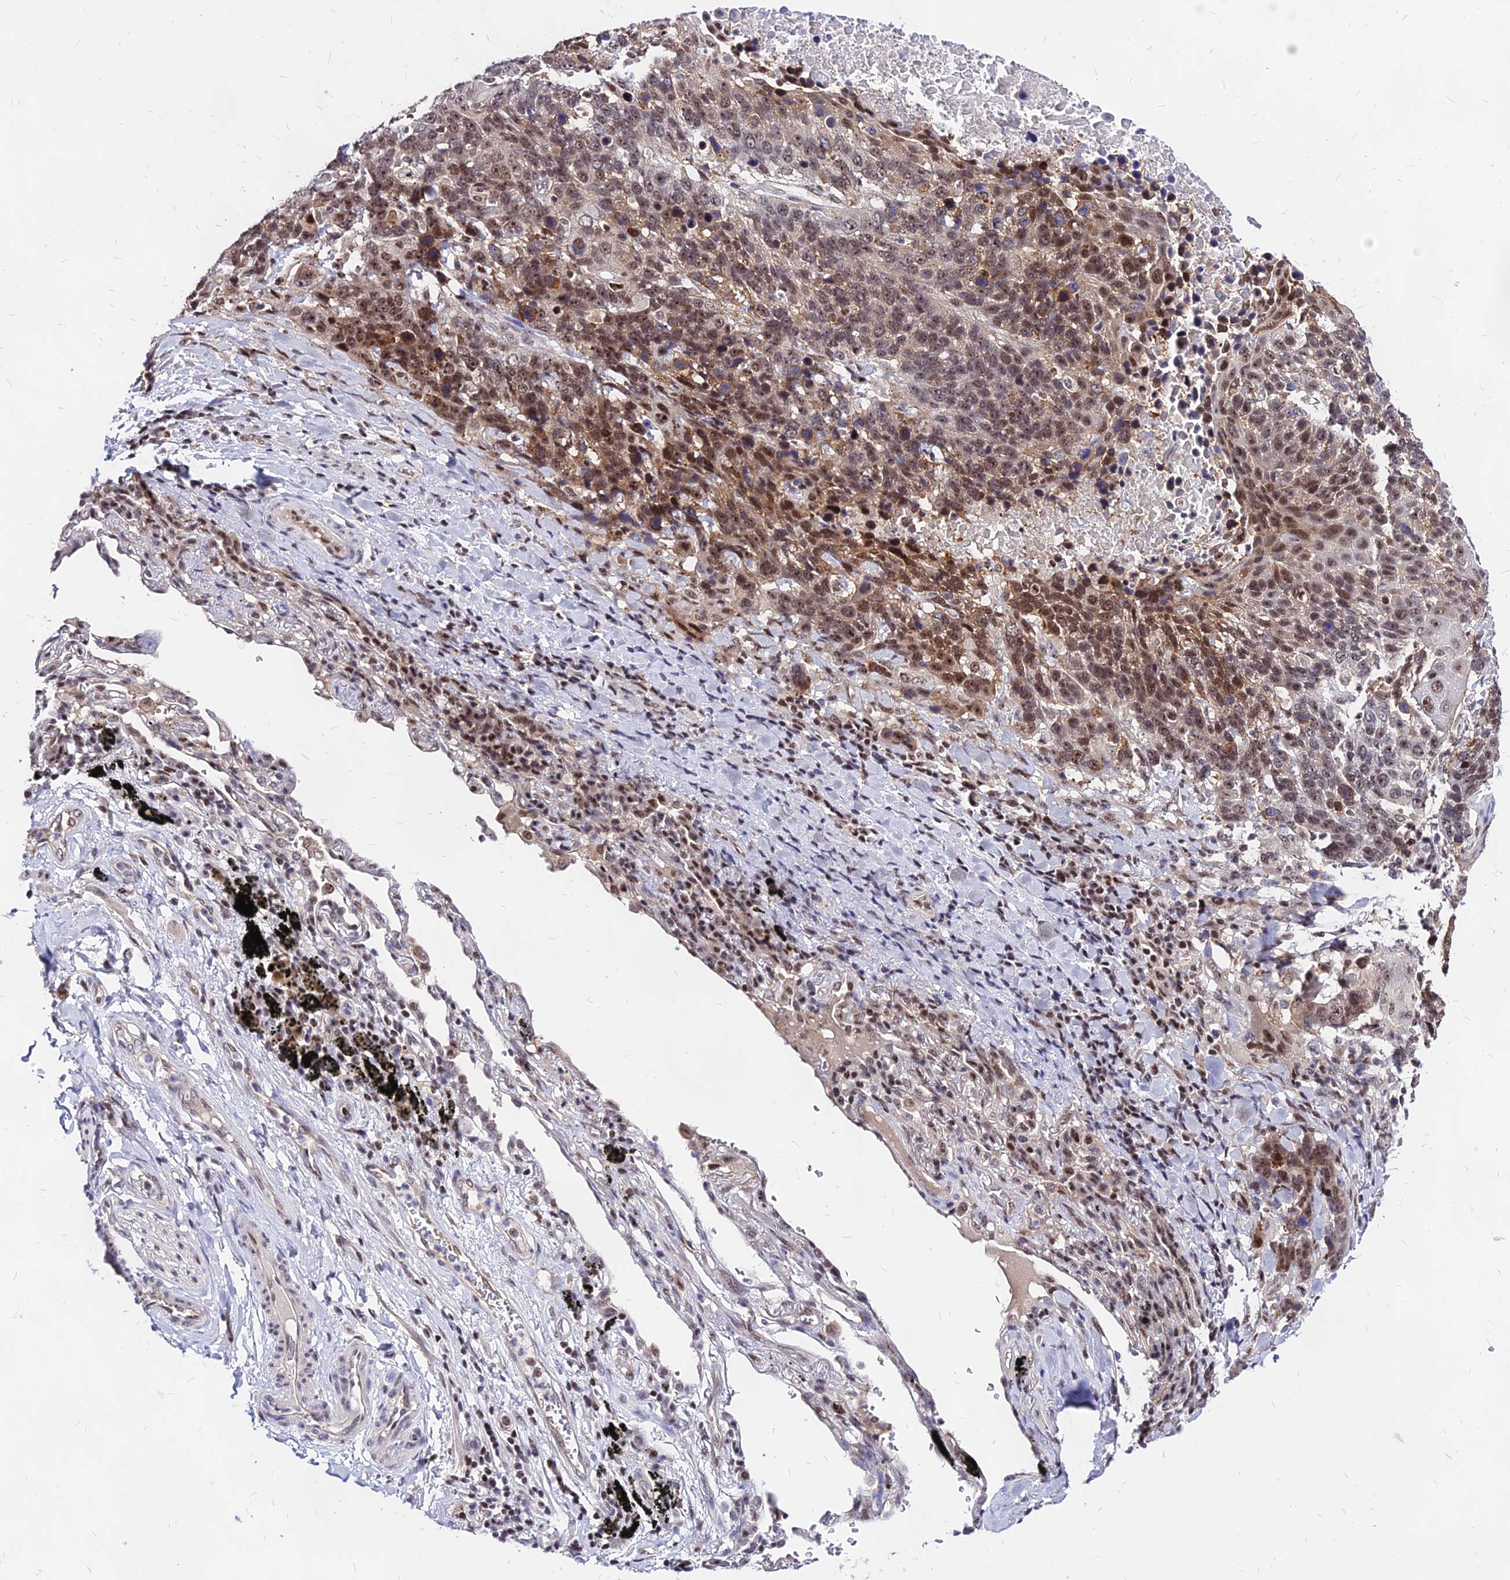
{"staining": {"intensity": "moderate", "quantity": ">75%", "location": "cytoplasmic/membranous,nuclear"}, "tissue": "lung cancer", "cell_type": "Tumor cells", "image_type": "cancer", "snomed": [{"axis": "morphology", "description": "Squamous cell carcinoma, NOS"}, {"axis": "topography", "description": "Lung"}], "caption": "Lung cancer tissue reveals moderate cytoplasmic/membranous and nuclear positivity in about >75% of tumor cells Using DAB (3,3'-diaminobenzidine) (brown) and hematoxylin (blue) stains, captured at high magnification using brightfield microscopy.", "gene": "DDX55", "patient": {"sex": "male", "age": 66}}